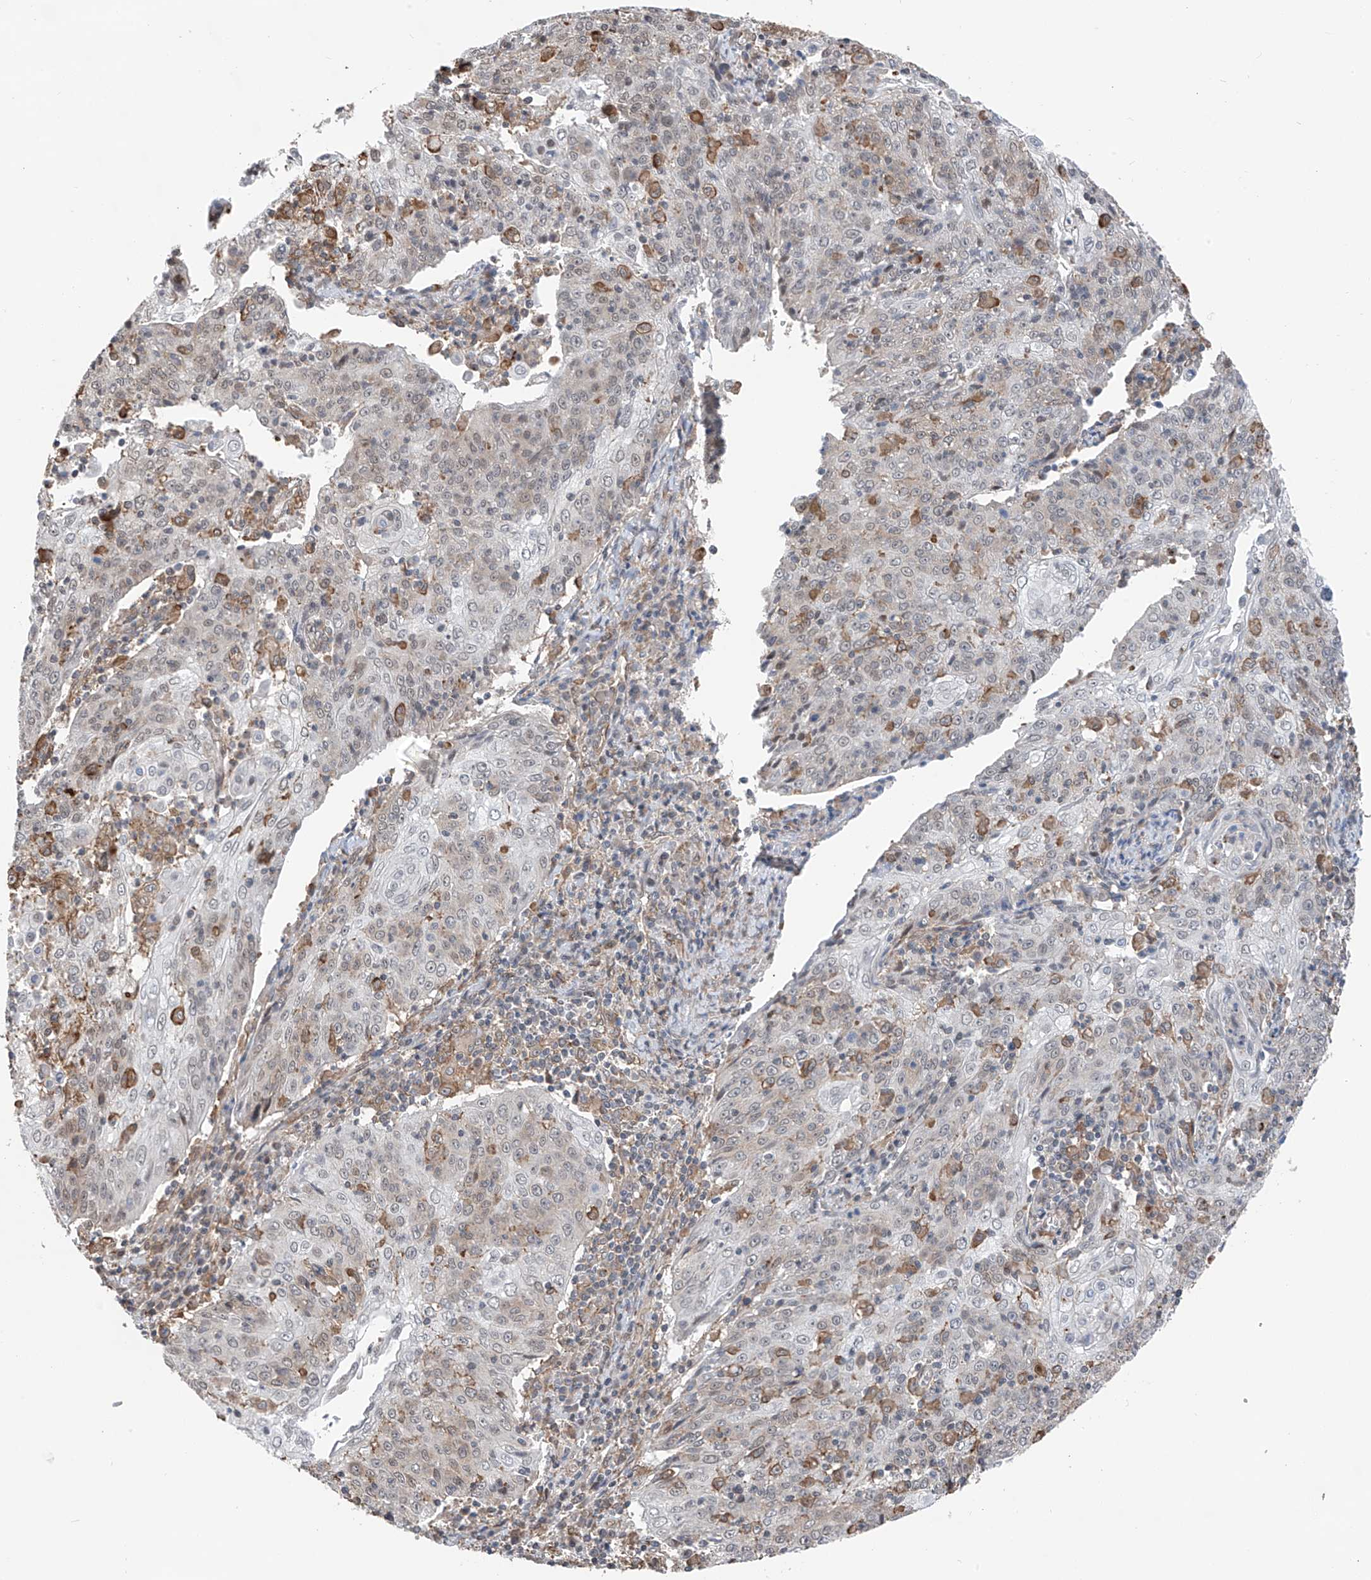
{"staining": {"intensity": "weak", "quantity": "<25%", "location": "cytoplasmic/membranous"}, "tissue": "cervical cancer", "cell_type": "Tumor cells", "image_type": "cancer", "snomed": [{"axis": "morphology", "description": "Squamous cell carcinoma, NOS"}, {"axis": "topography", "description": "Cervix"}], "caption": "High magnification brightfield microscopy of cervical squamous cell carcinoma stained with DAB (3,3'-diaminobenzidine) (brown) and counterstained with hematoxylin (blue): tumor cells show no significant expression. The staining was performed using DAB to visualize the protein expression in brown, while the nuclei were stained in blue with hematoxylin (Magnification: 20x).", "gene": "ZNF189", "patient": {"sex": "female", "age": 48}}